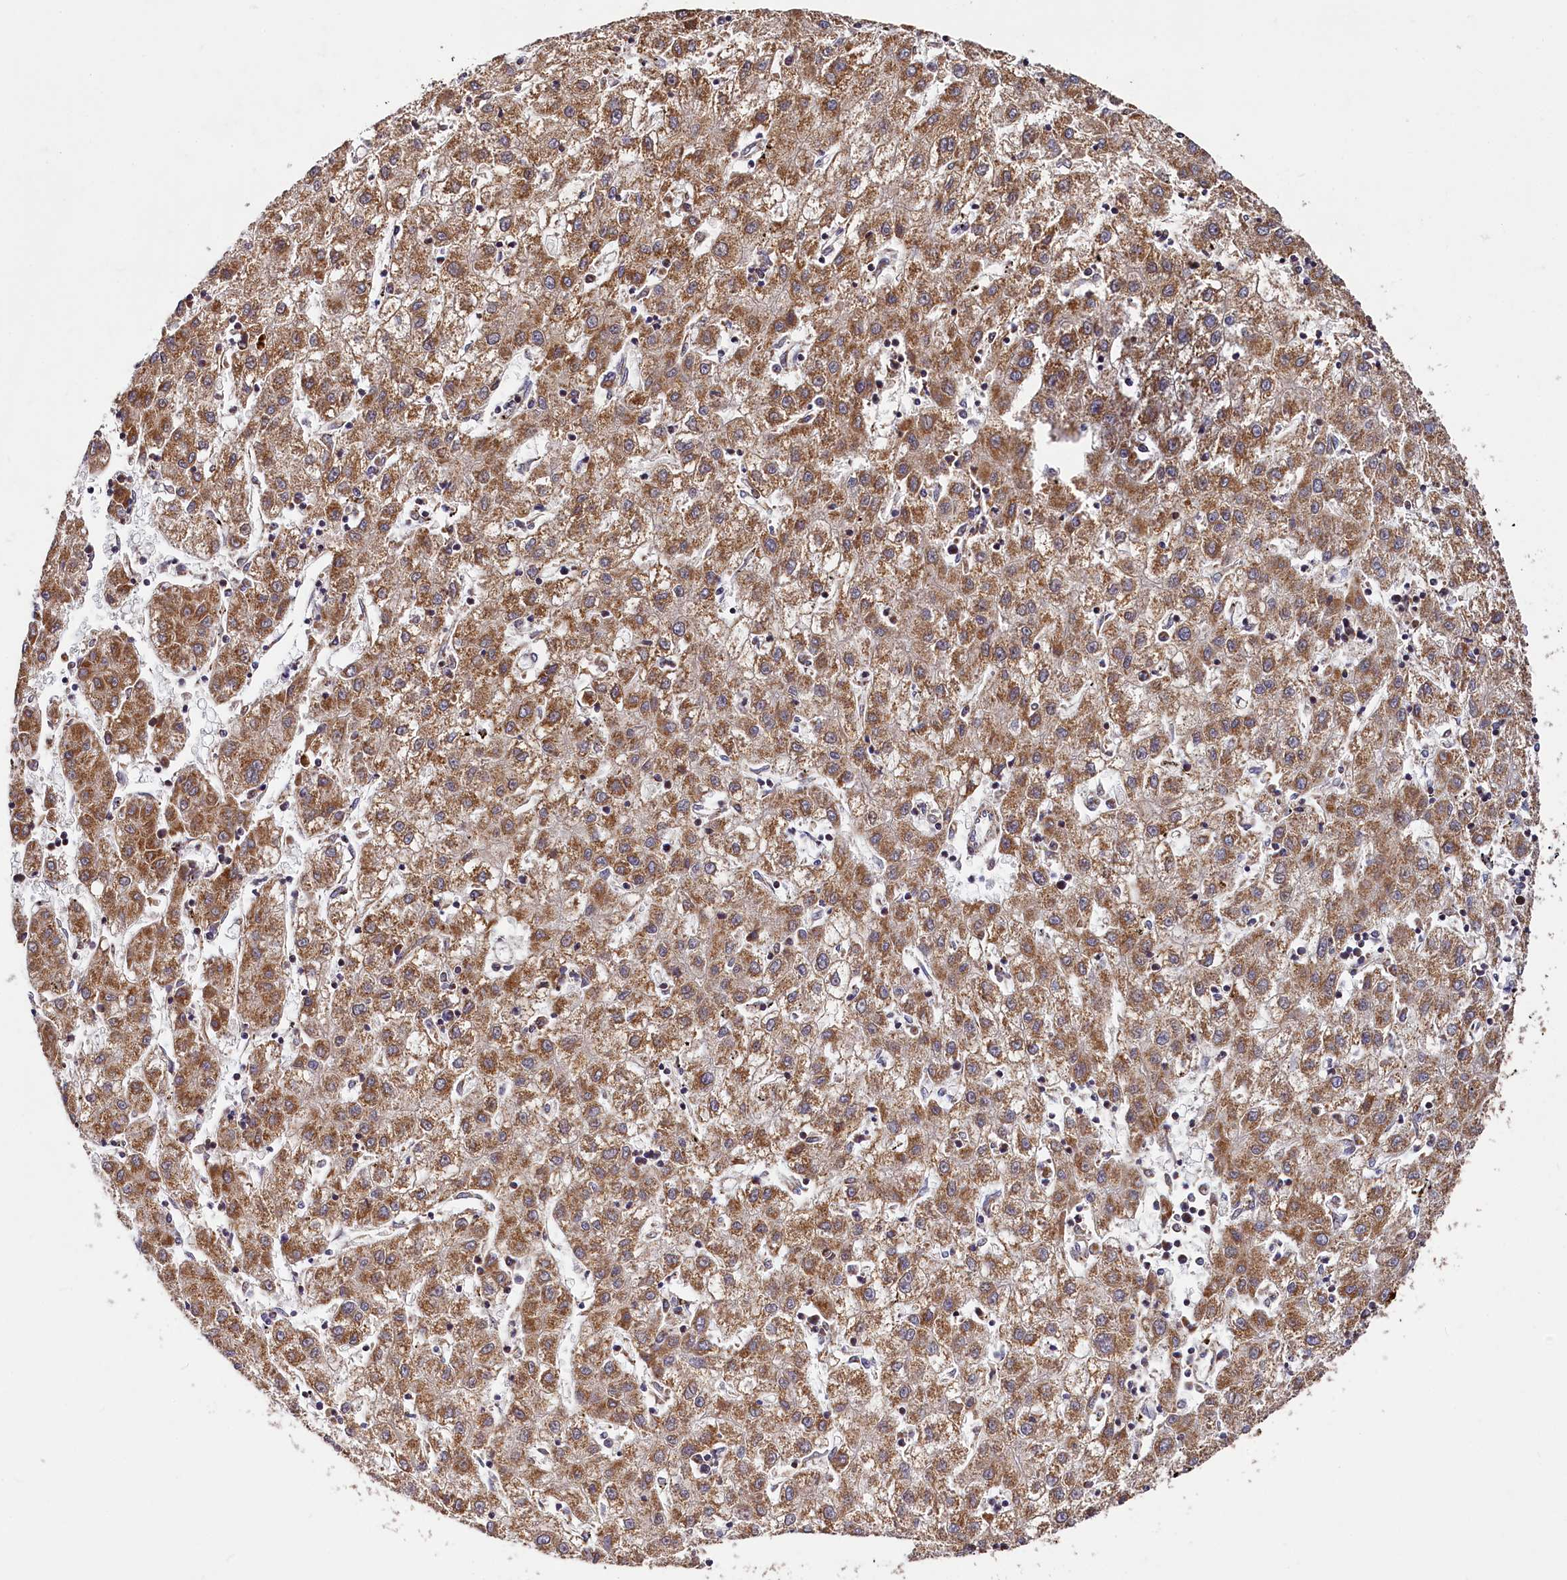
{"staining": {"intensity": "moderate", "quantity": ">75%", "location": "cytoplasmic/membranous"}, "tissue": "liver cancer", "cell_type": "Tumor cells", "image_type": "cancer", "snomed": [{"axis": "morphology", "description": "Carcinoma, Hepatocellular, NOS"}, {"axis": "topography", "description": "Liver"}], "caption": "Approximately >75% of tumor cells in human hepatocellular carcinoma (liver) demonstrate moderate cytoplasmic/membranous protein positivity as visualized by brown immunohistochemical staining.", "gene": "SPRYD3", "patient": {"sex": "male", "age": 72}}